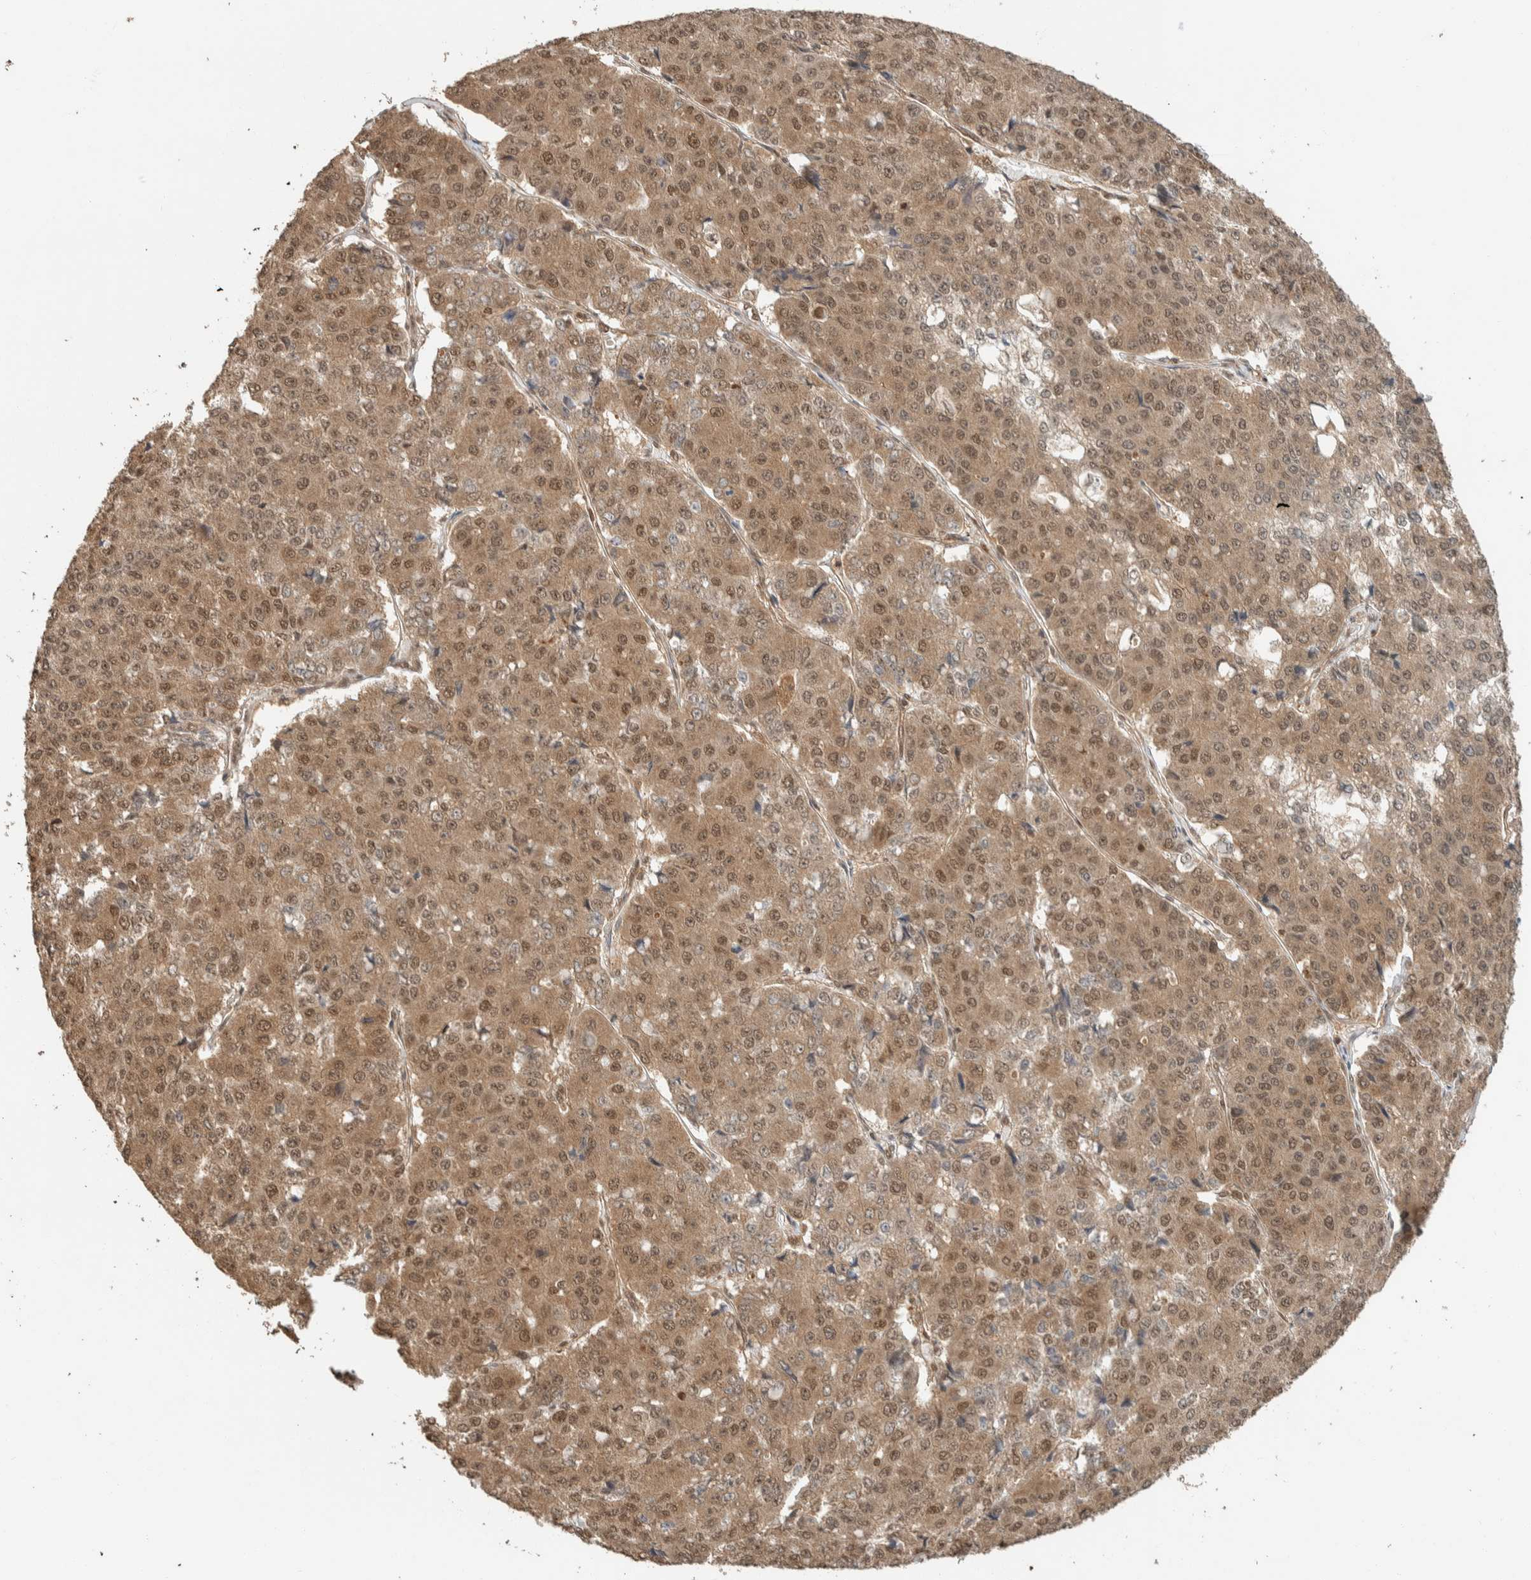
{"staining": {"intensity": "moderate", "quantity": ">75%", "location": "cytoplasmic/membranous,nuclear"}, "tissue": "pancreatic cancer", "cell_type": "Tumor cells", "image_type": "cancer", "snomed": [{"axis": "morphology", "description": "Adenocarcinoma, NOS"}, {"axis": "topography", "description": "Pancreas"}], "caption": "Pancreatic cancer stained for a protein (brown) exhibits moderate cytoplasmic/membranous and nuclear positive expression in approximately >75% of tumor cells.", "gene": "ZBTB2", "patient": {"sex": "male", "age": 50}}